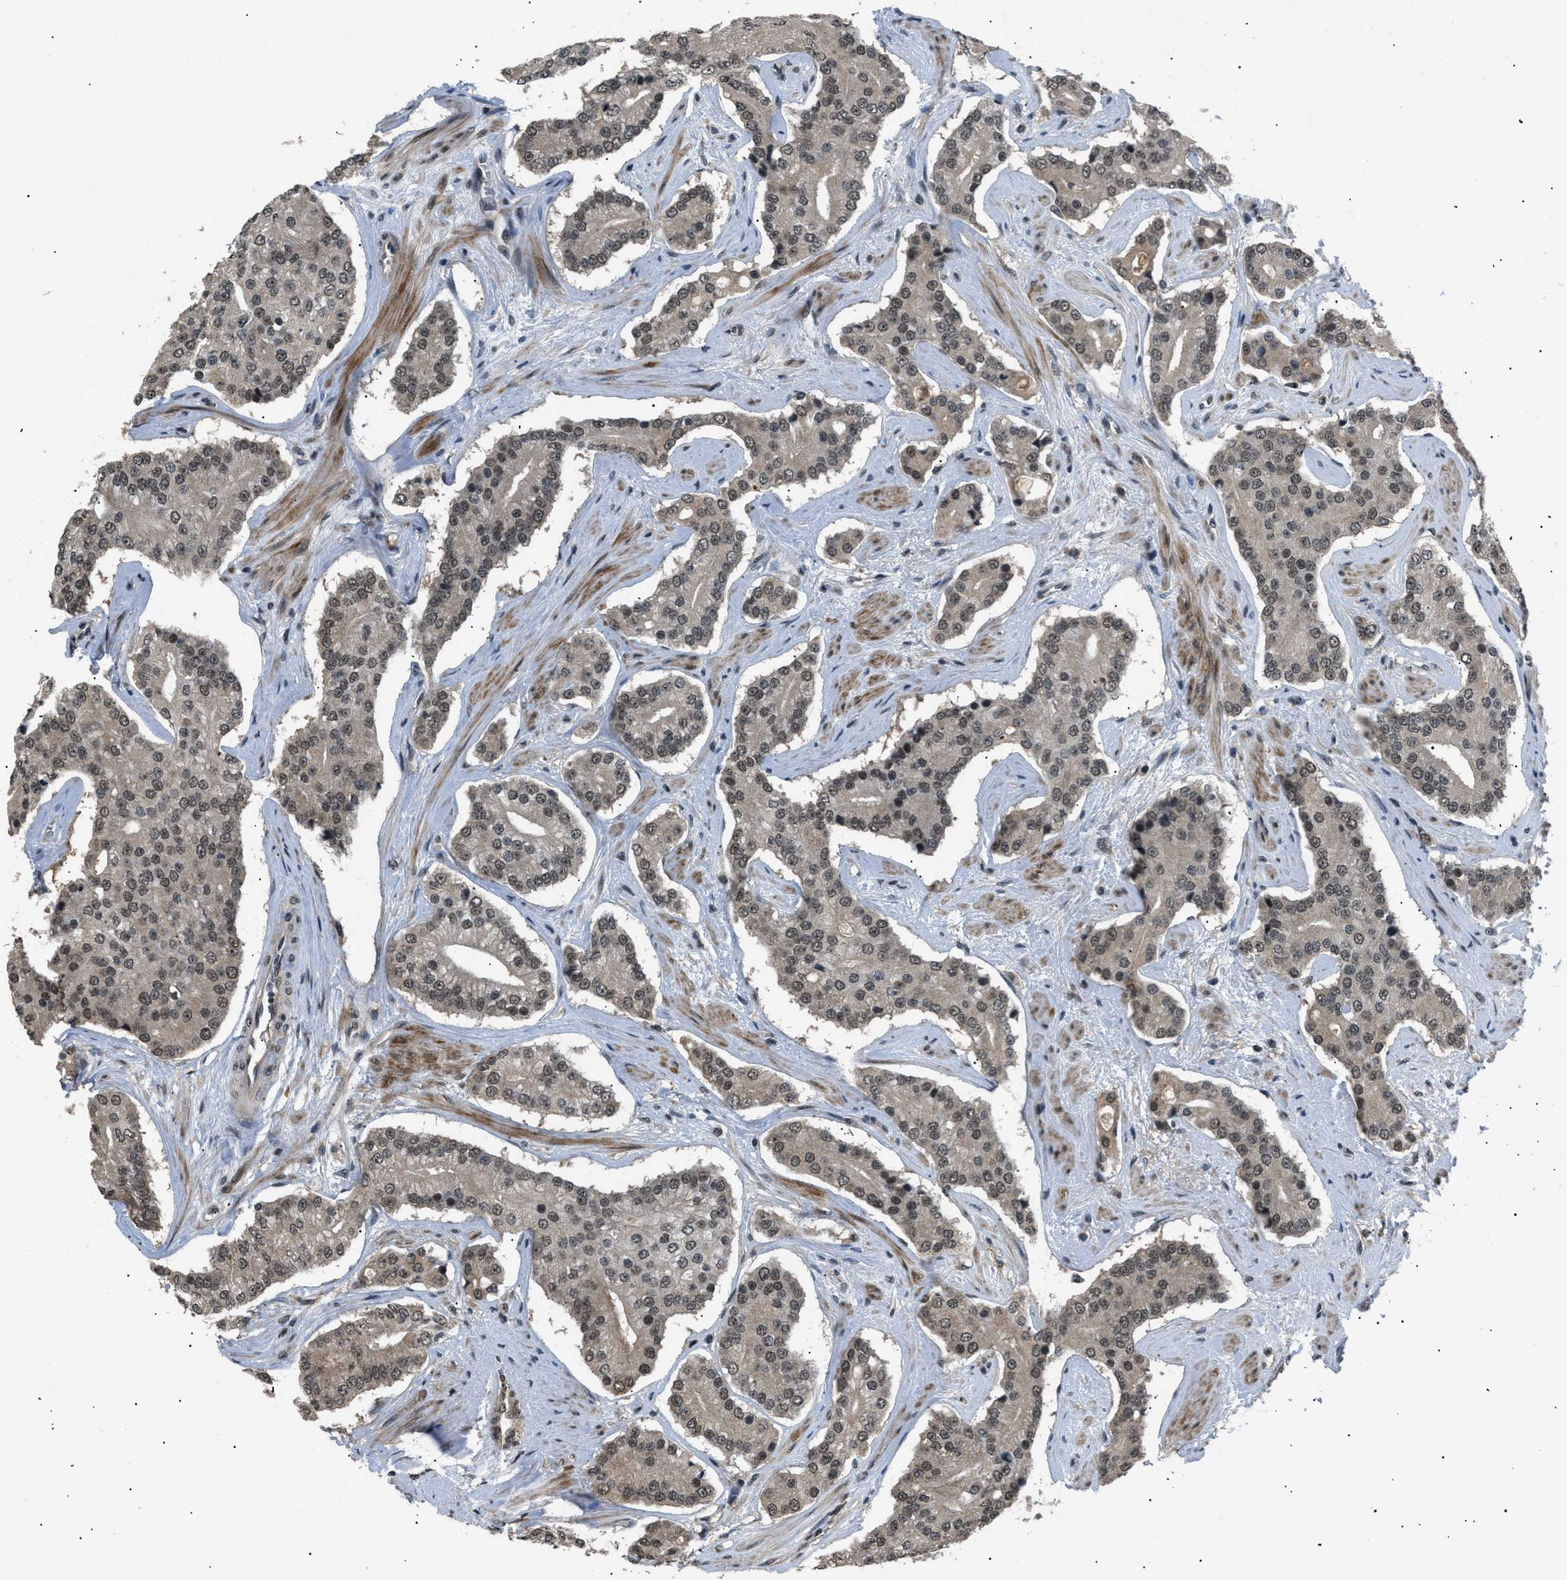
{"staining": {"intensity": "weak", "quantity": ">75%", "location": "nuclear"}, "tissue": "prostate cancer", "cell_type": "Tumor cells", "image_type": "cancer", "snomed": [{"axis": "morphology", "description": "Adenocarcinoma, High grade"}, {"axis": "topography", "description": "Prostate"}], "caption": "Tumor cells display low levels of weak nuclear staining in approximately >75% of cells in human prostate adenocarcinoma (high-grade). (Stains: DAB in brown, nuclei in blue, Microscopy: brightfield microscopy at high magnification).", "gene": "RBM5", "patient": {"sex": "male", "age": 71}}